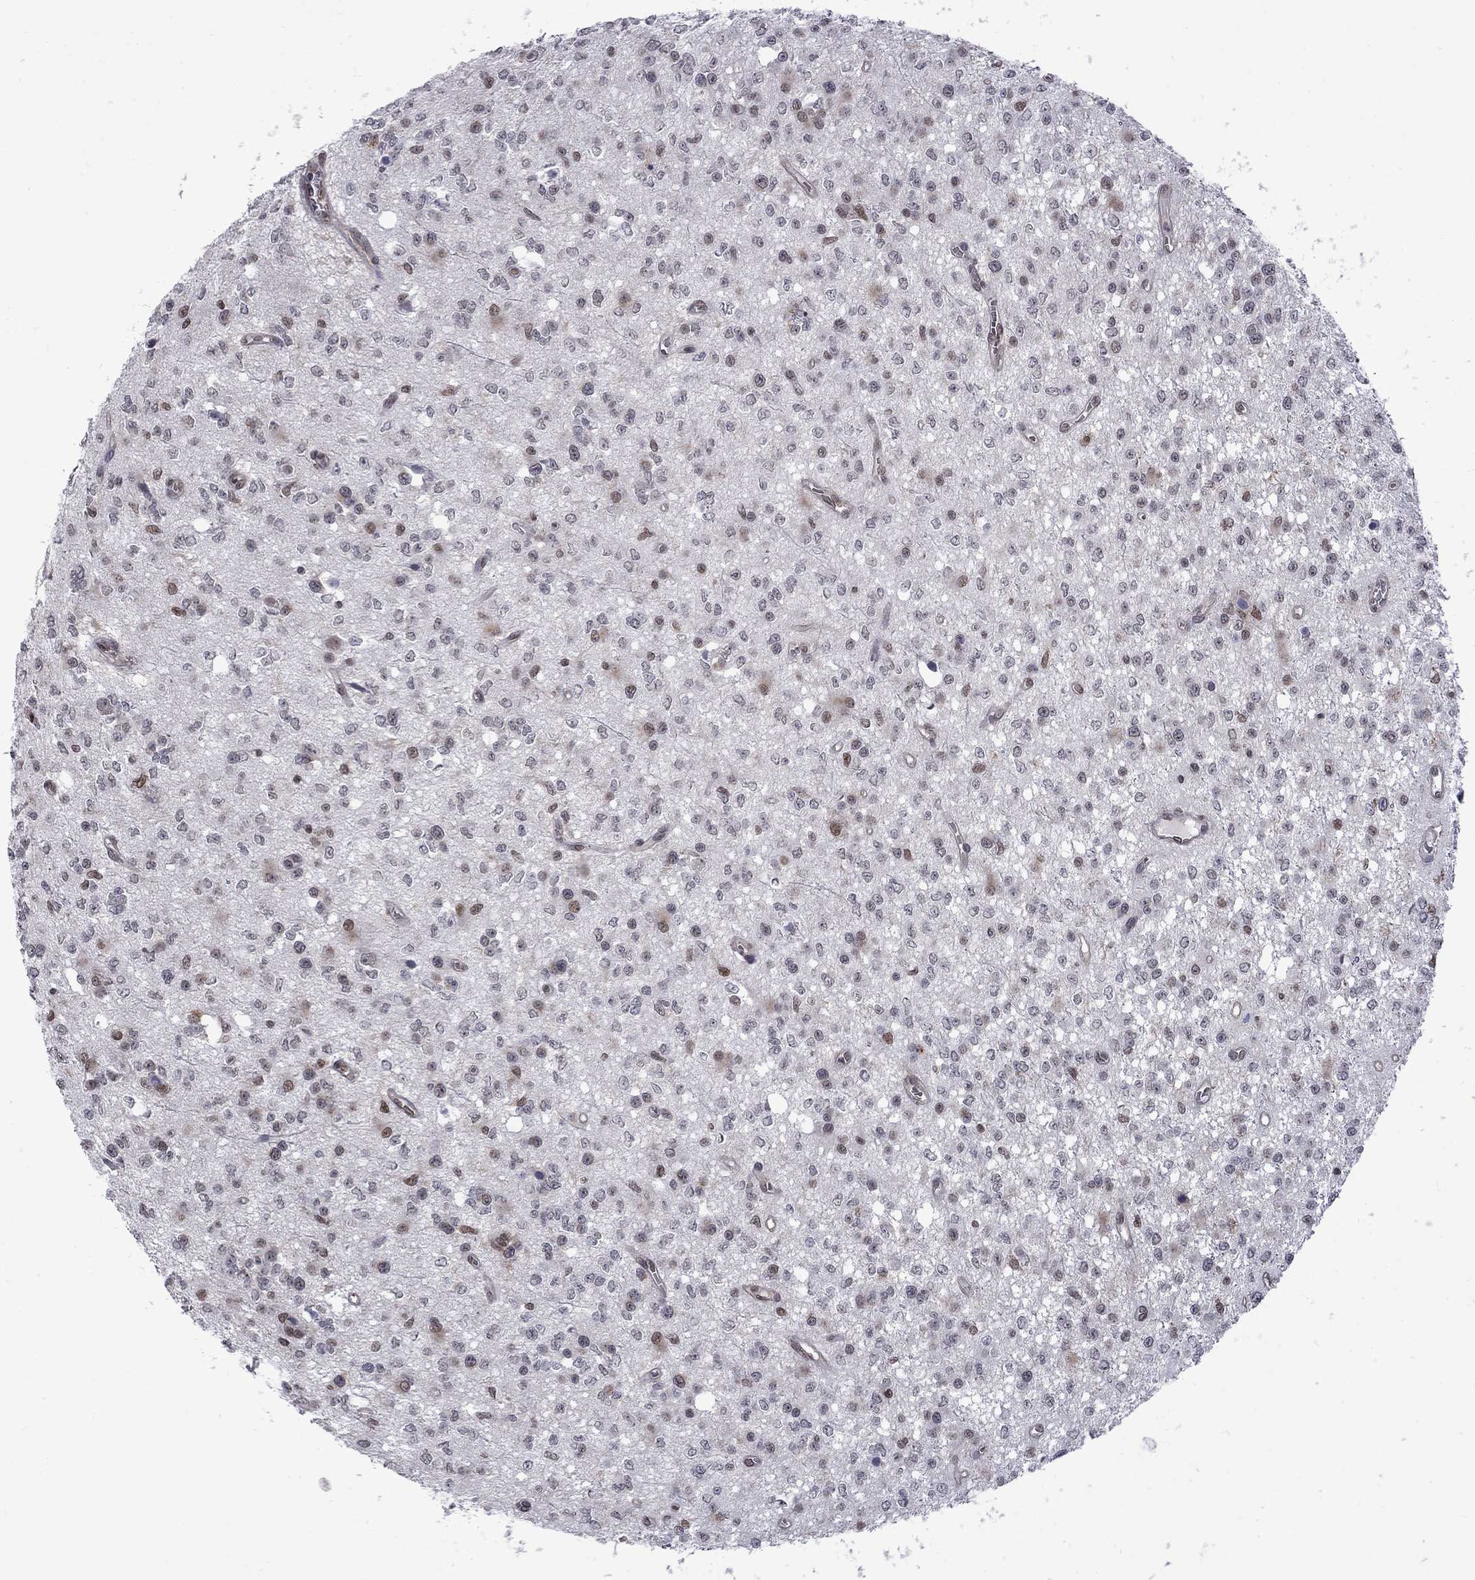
{"staining": {"intensity": "moderate", "quantity": "<25%", "location": "nuclear"}, "tissue": "glioma", "cell_type": "Tumor cells", "image_type": "cancer", "snomed": [{"axis": "morphology", "description": "Glioma, malignant, Low grade"}, {"axis": "topography", "description": "Brain"}], "caption": "Moderate nuclear protein expression is appreciated in about <25% of tumor cells in glioma.", "gene": "RFWD3", "patient": {"sex": "female", "age": 45}}